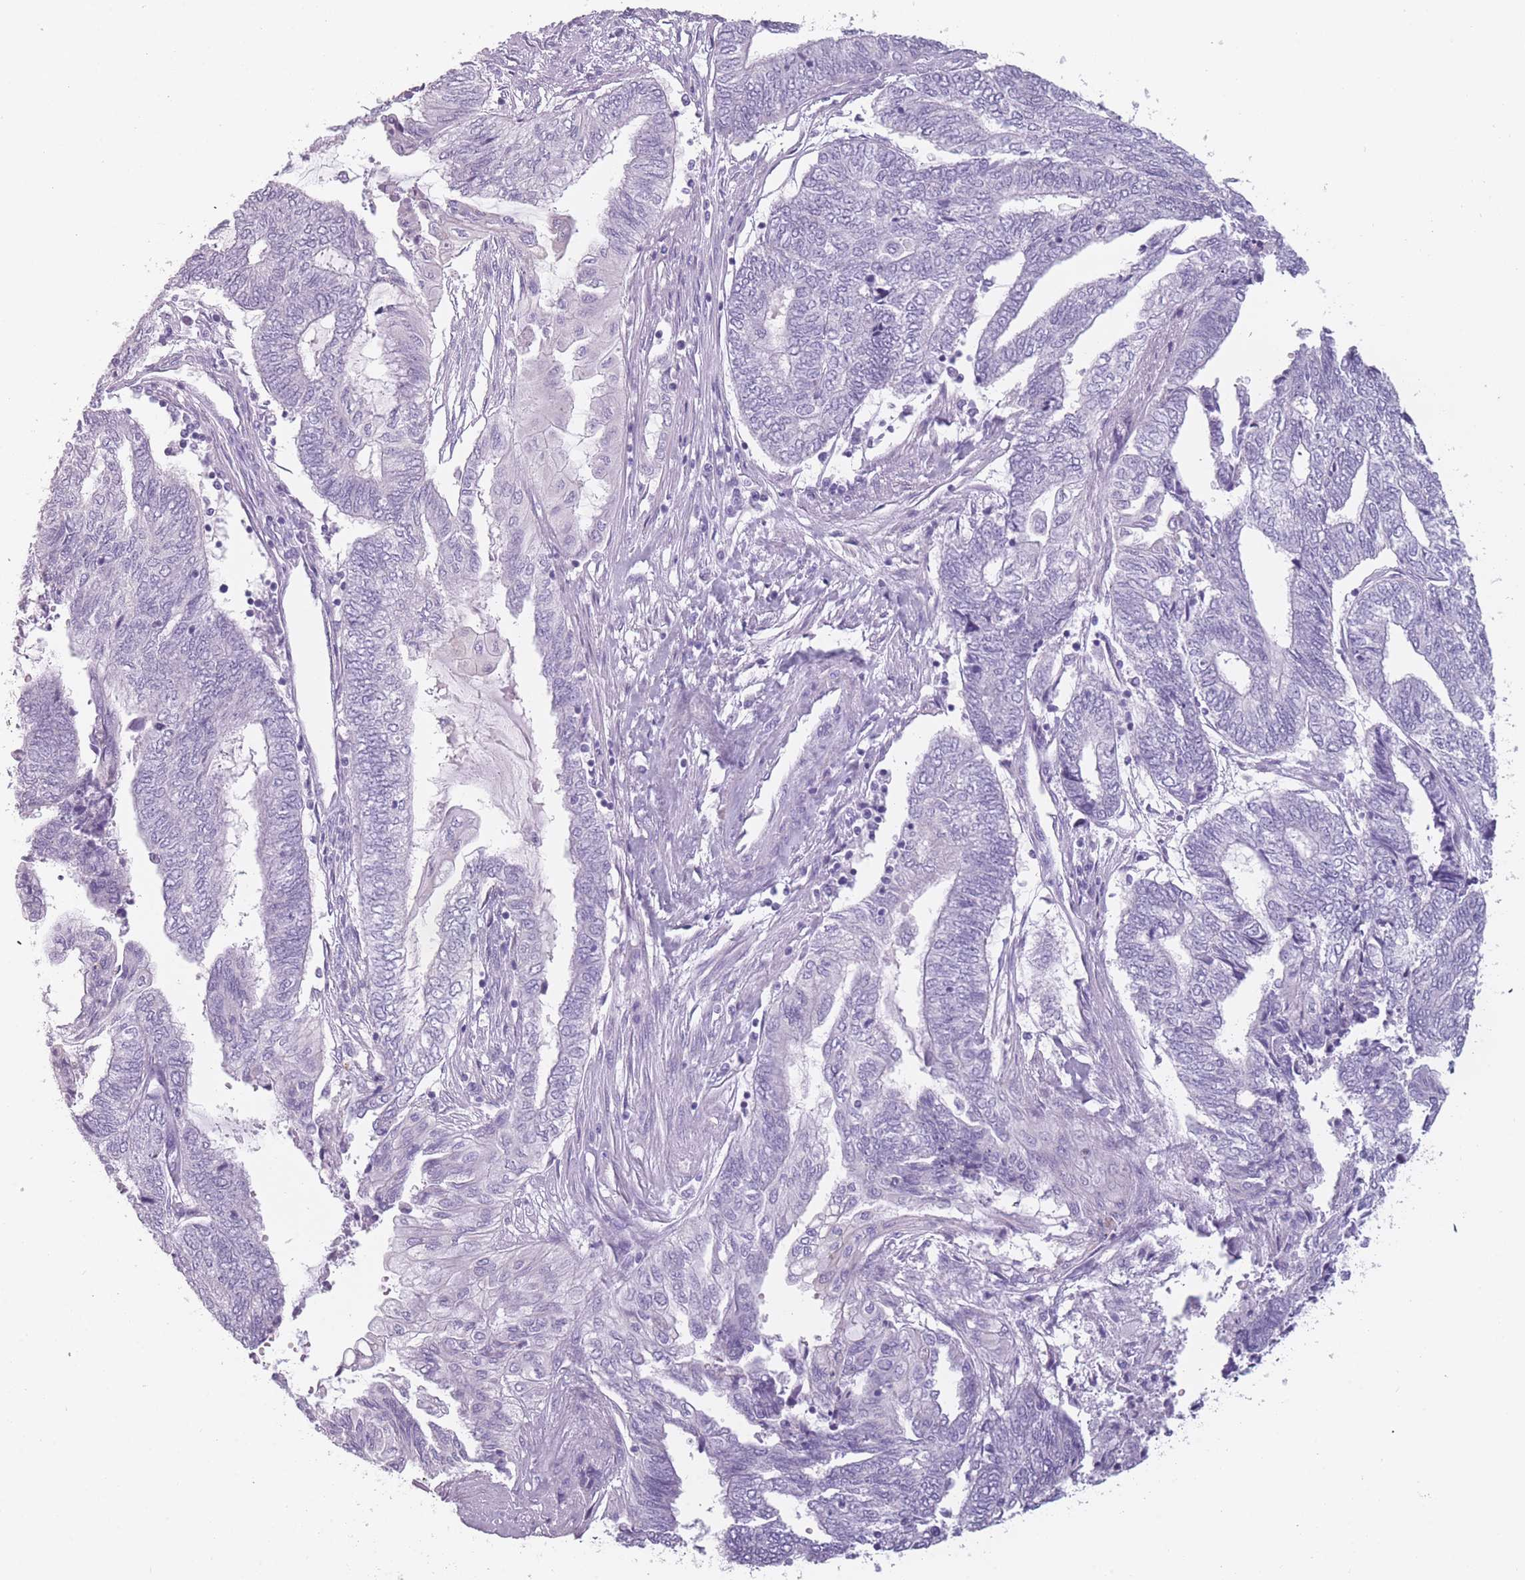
{"staining": {"intensity": "negative", "quantity": "none", "location": "none"}, "tissue": "endometrial cancer", "cell_type": "Tumor cells", "image_type": "cancer", "snomed": [{"axis": "morphology", "description": "Adenocarcinoma, NOS"}, {"axis": "topography", "description": "Uterus"}, {"axis": "topography", "description": "Endometrium"}], "caption": "IHC histopathology image of endometrial cancer stained for a protein (brown), which exhibits no positivity in tumor cells.", "gene": "PPFIA3", "patient": {"sex": "female", "age": 70}}